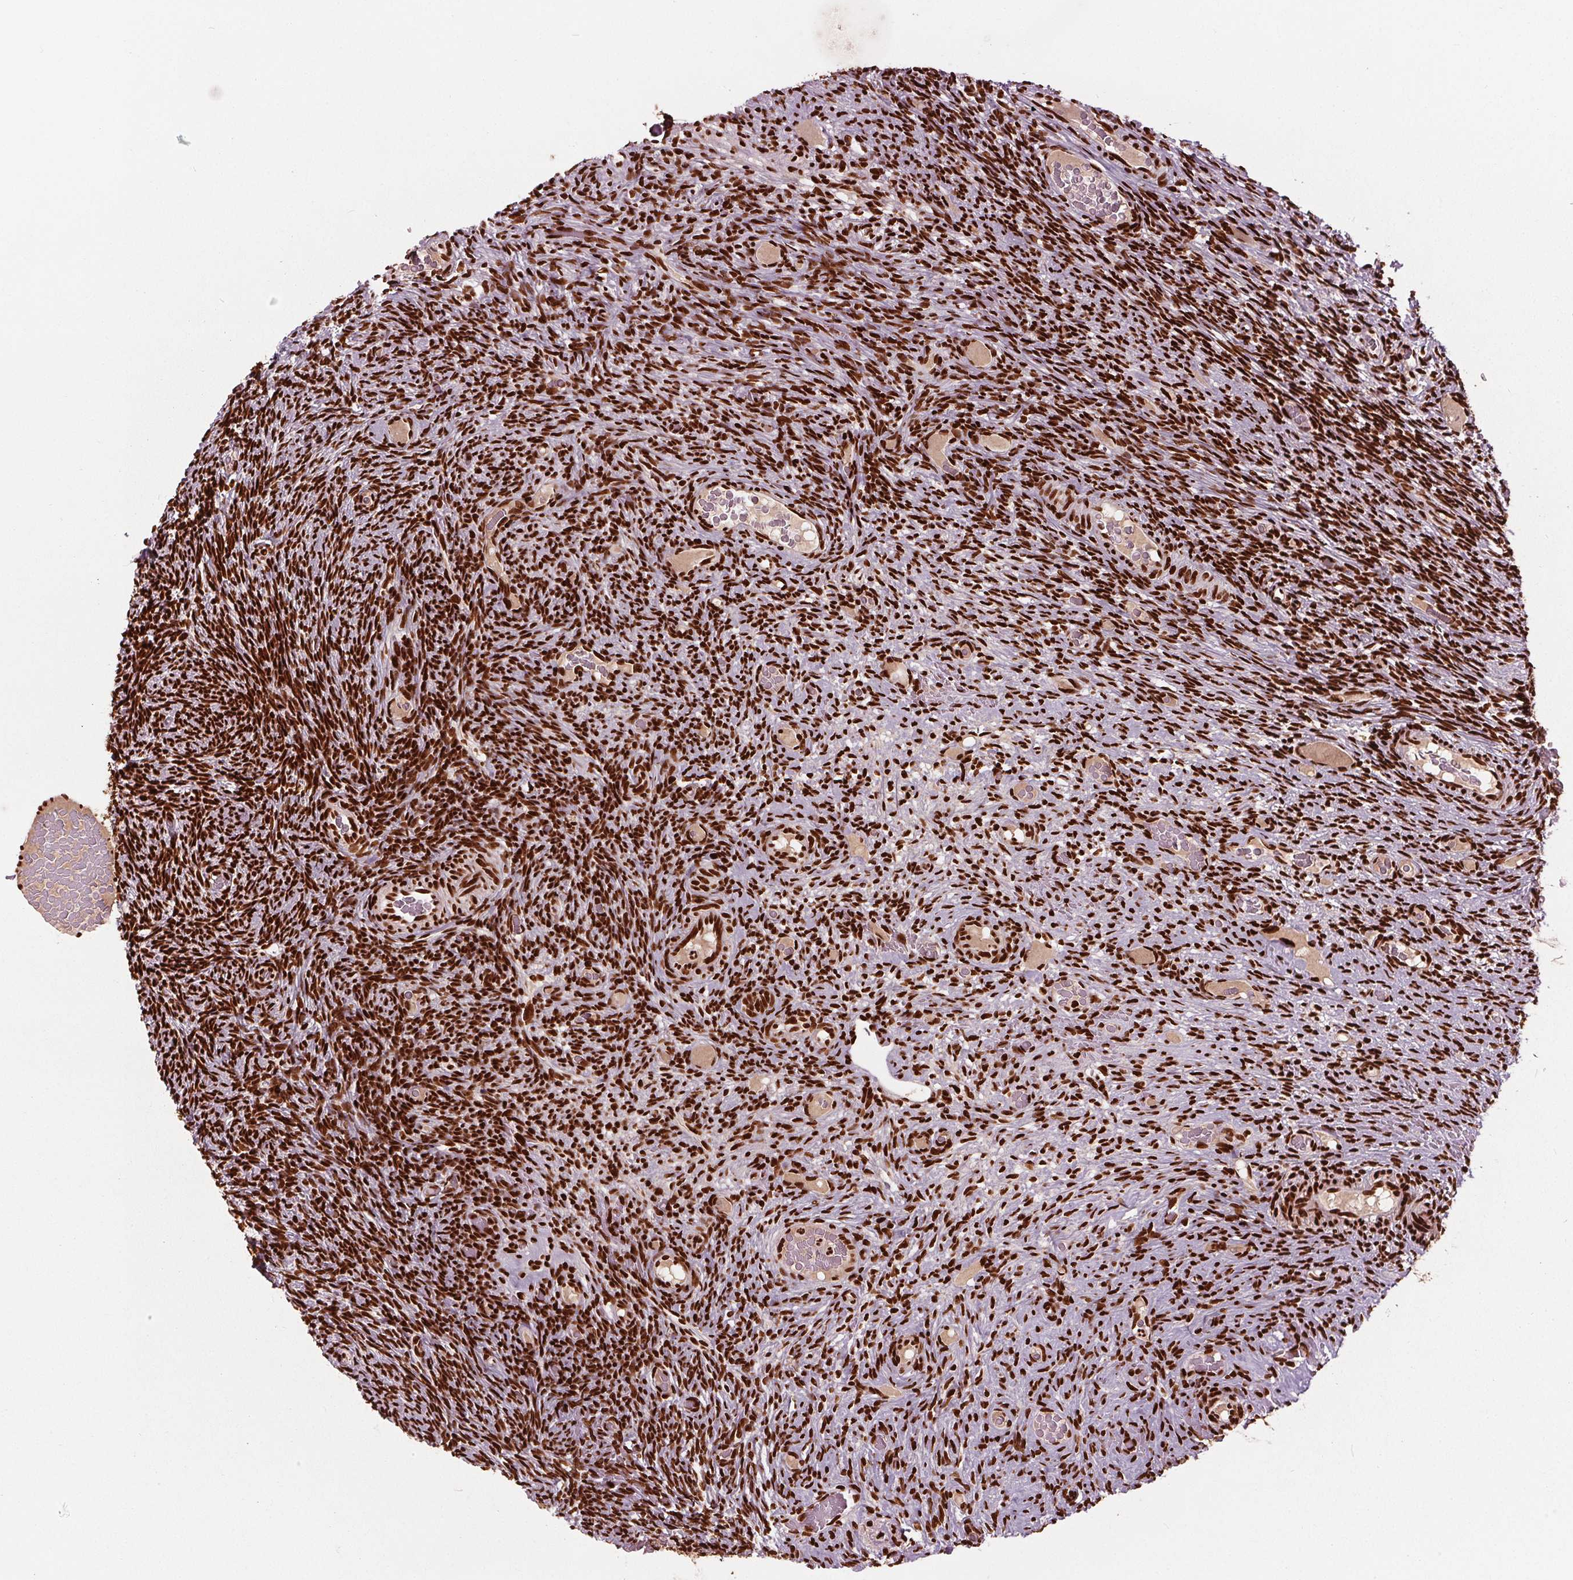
{"staining": {"intensity": "strong", "quantity": ">75%", "location": "nuclear"}, "tissue": "ovary", "cell_type": "Follicle cells", "image_type": "normal", "snomed": [{"axis": "morphology", "description": "Normal tissue, NOS"}, {"axis": "topography", "description": "Ovary"}], "caption": "An immunohistochemistry (IHC) image of normal tissue is shown. Protein staining in brown labels strong nuclear positivity in ovary within follicle cells.", "gene": "BRD4", "patient": {"sex": "female", "age": 34}}